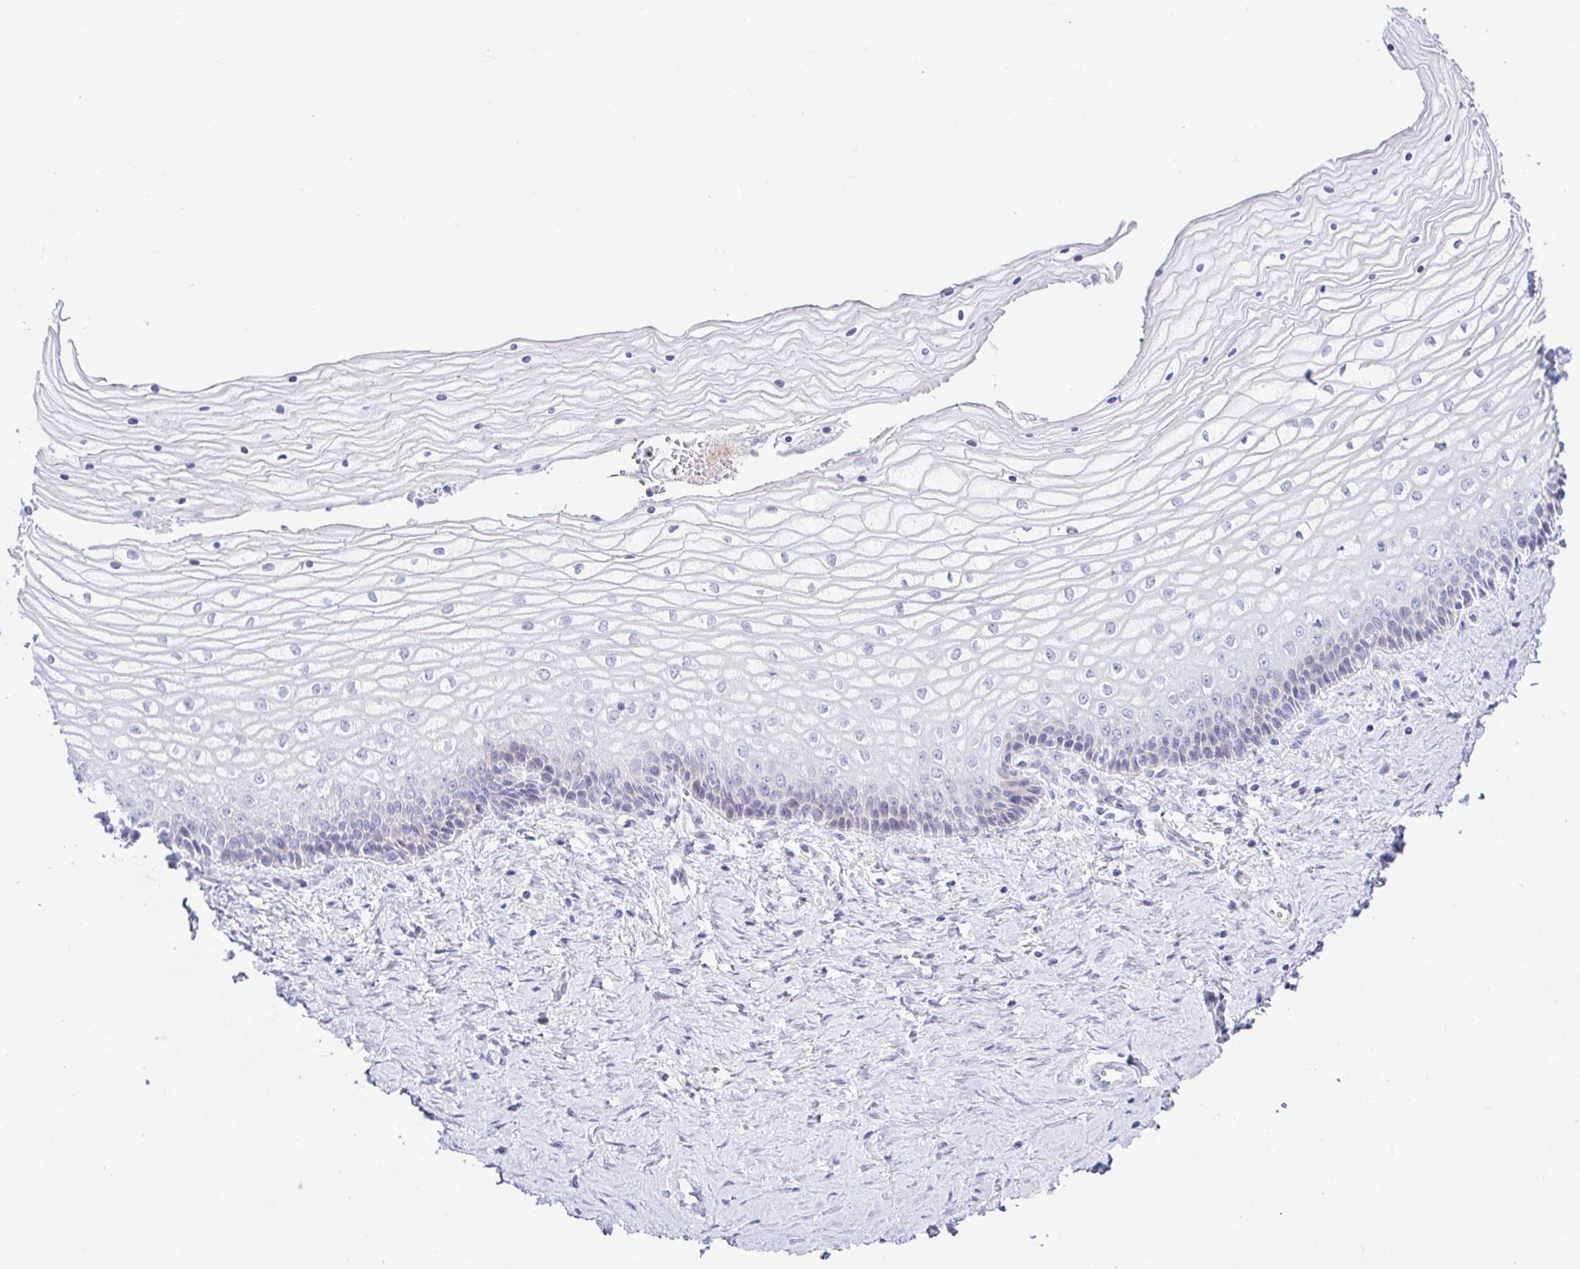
{"staining": {"intensity": "negative", "quantity": "none", "location": "none"}, "tissue": "vagina", "cell_type": "Squamous epithelial cells", "image_type": "normal", "snomed": [{"axis": "morphology", "description": "Normal tissue, NOS"}, {"axis": "topography", "description": "Vagina"}], "caption": "There is no significant staining in squamous epithelial cells of vagina. (Brightfield microscopy of DAB (3,3'-diaminobenzidine) immunohistochemistry (IHC) at high magnification).", "gene": "PINLYP", "patient": {"sex": "female", "age": 45}}